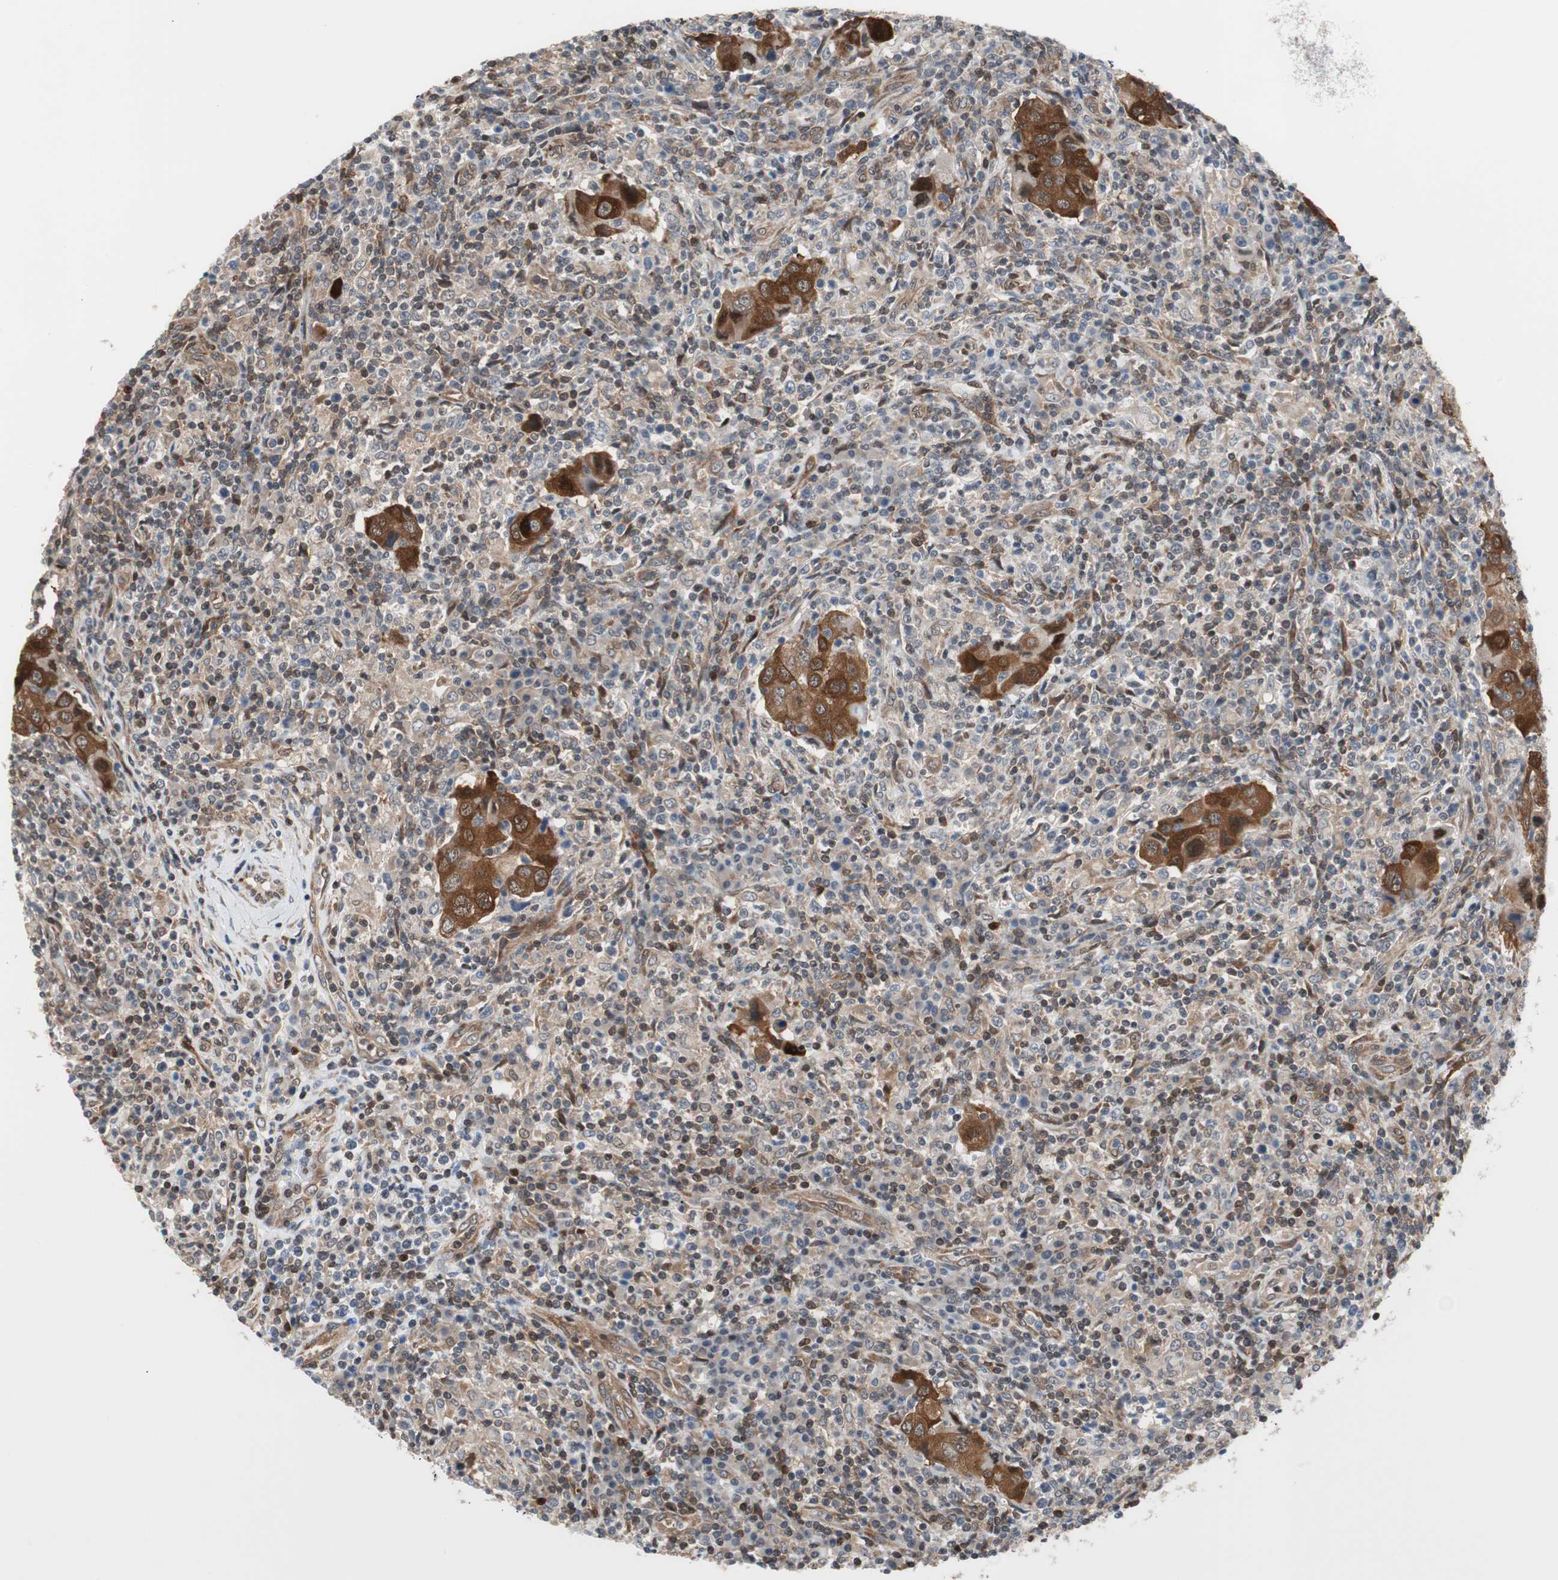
{"staining": {"intensity": "weak", "quantity": "<25%", "location": "cytoplasmic/membranous"}, "tissue": "lymph node", "cell_type": "Germinal center cells", "image_type": "normal", "snomed": [{"axis": "morphology", "description": "Normal tissue, NOS"}, {"axis": "morphology", "description": "Squamous cell carcinoma, metastatic, NOS"}, {"axis": "topography", "description": "Lymph node"}], "caption": "A histopathology image of human lymph node is negative for staining in germinal center cells. (DAB IHC, high magnification).", "gene": "ZNF512B", "patient": {"sex": "female", "age": 53}}